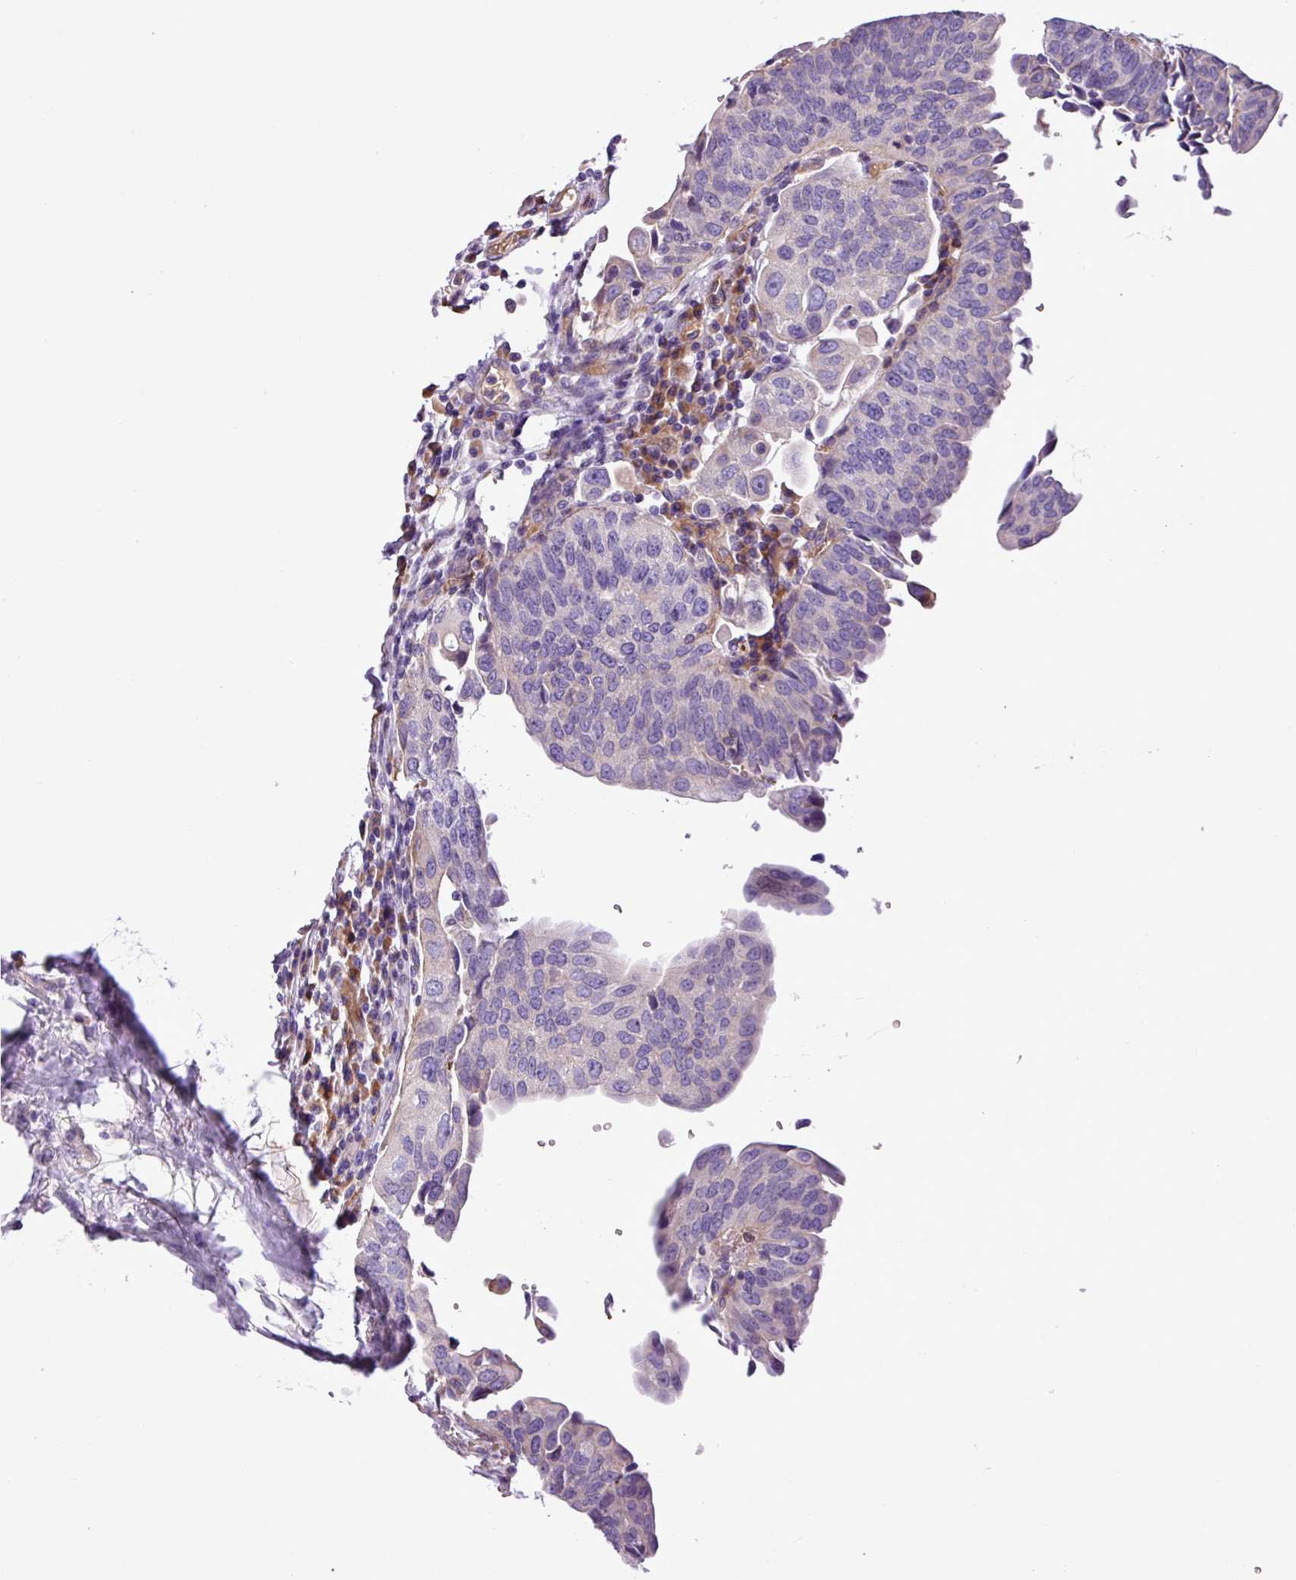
{"staining": {"intensity": "negative", "quantity": "none", "location": "none"}, "tissue": "urothelial cancer", "cell_type": "Tumor cells", "image_type": "cancer", "snomed": [{"axis": "morphology", "description": "Urothelial carcinoma, High grade"}, {"axis": "topography", "description": "Urinary bladder"}], "caption": "A micrograph of urothelial cancer stained for a protein shows no brown staining in tumor cells.", "gene": "C11orf91", "patient": {"sex": "female", "age": 80}}